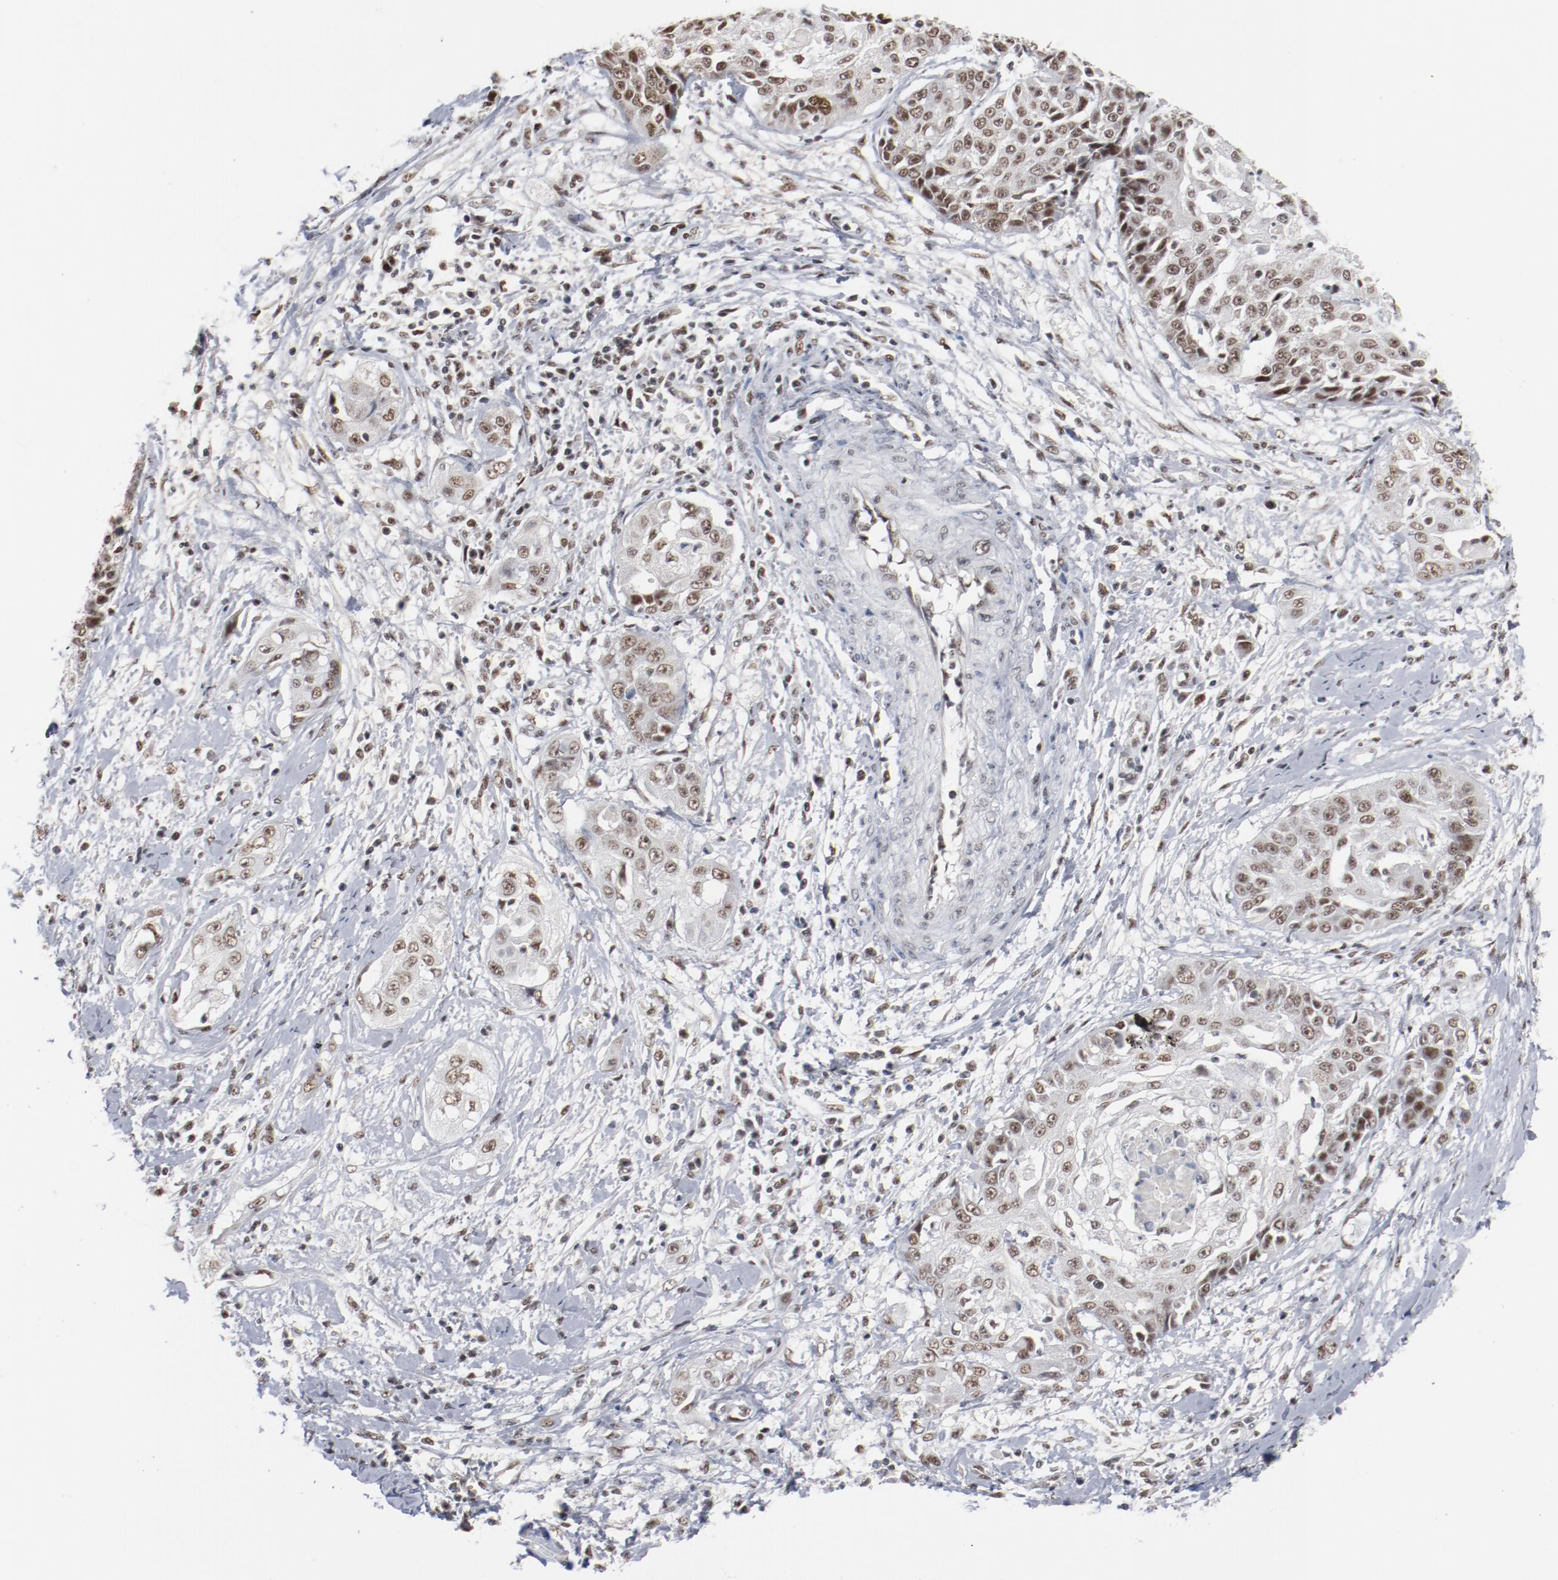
{"staining": {"intensity": "moderate", "quantity": "25%-75%", "location": "nuclear"}, "tissue": "cervical cancer", "cell_type": "Tumor cells", "image_type": "cancer", "snomed": [{"axis": "morphology", "description": "Squamous cell carcinoma, NOS"}, {"axis": "topography", "description": "Cervix"}], "caption": "DAB immunohistochemical staining of human cervical squamous cell carcinoma exhibits moderate nuclear protein positivity in about 25%-75% of tumor cells. (Stains: DAB (3,3'-diaminobenzidine) in brown, nuclei in blue, Microscopy: brightfield microscopy at high magnification).", "gene": "BUB3", "patient": {"sex": "female", "age": 64}}